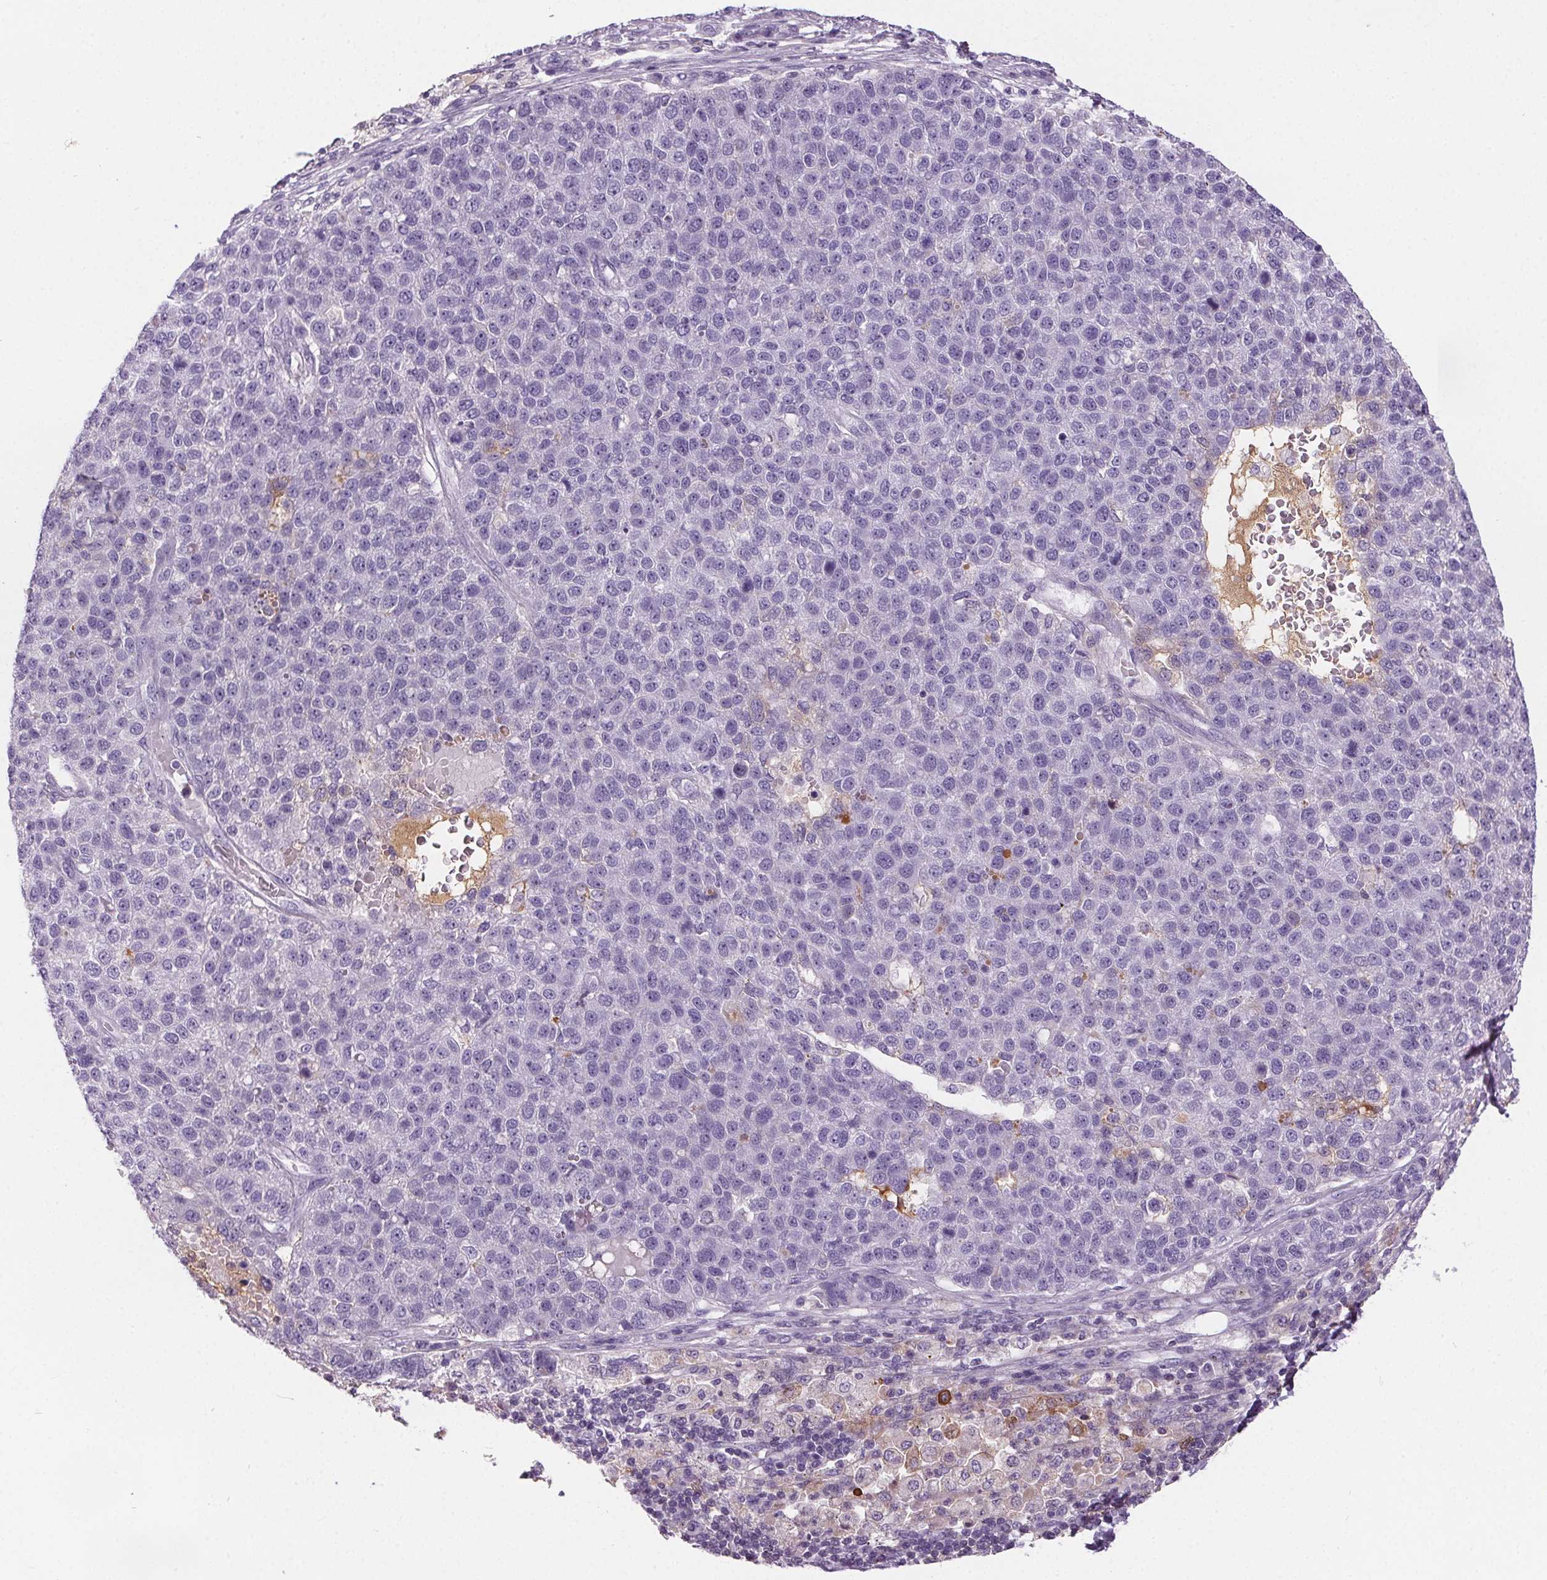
{"staining": {"intensity": "negative", "quantity": "none", "location": "none"}, "tissue": "pancreatic cancer", "cell_type": "Tumor cells", "image_type": "cancer", "snomed": [{"axis": "morphology", "description": "Adenocarcinoma, NOS"}, {"axis": "topography", "description": "Pancreas"}], "caption": "Immunohistochemistry (IHC) photomicrograph of neoplastic tissue: pancreatic cancer stained with DAB exhibits no significant protein staining in tumor cells. (Brightfield microscopy of DAB (3,3'-diaminobenzidine) immunohistochemistry at high magnification).", "gene": "CD5L", "patient": {"sex": "female", "age": 61}}